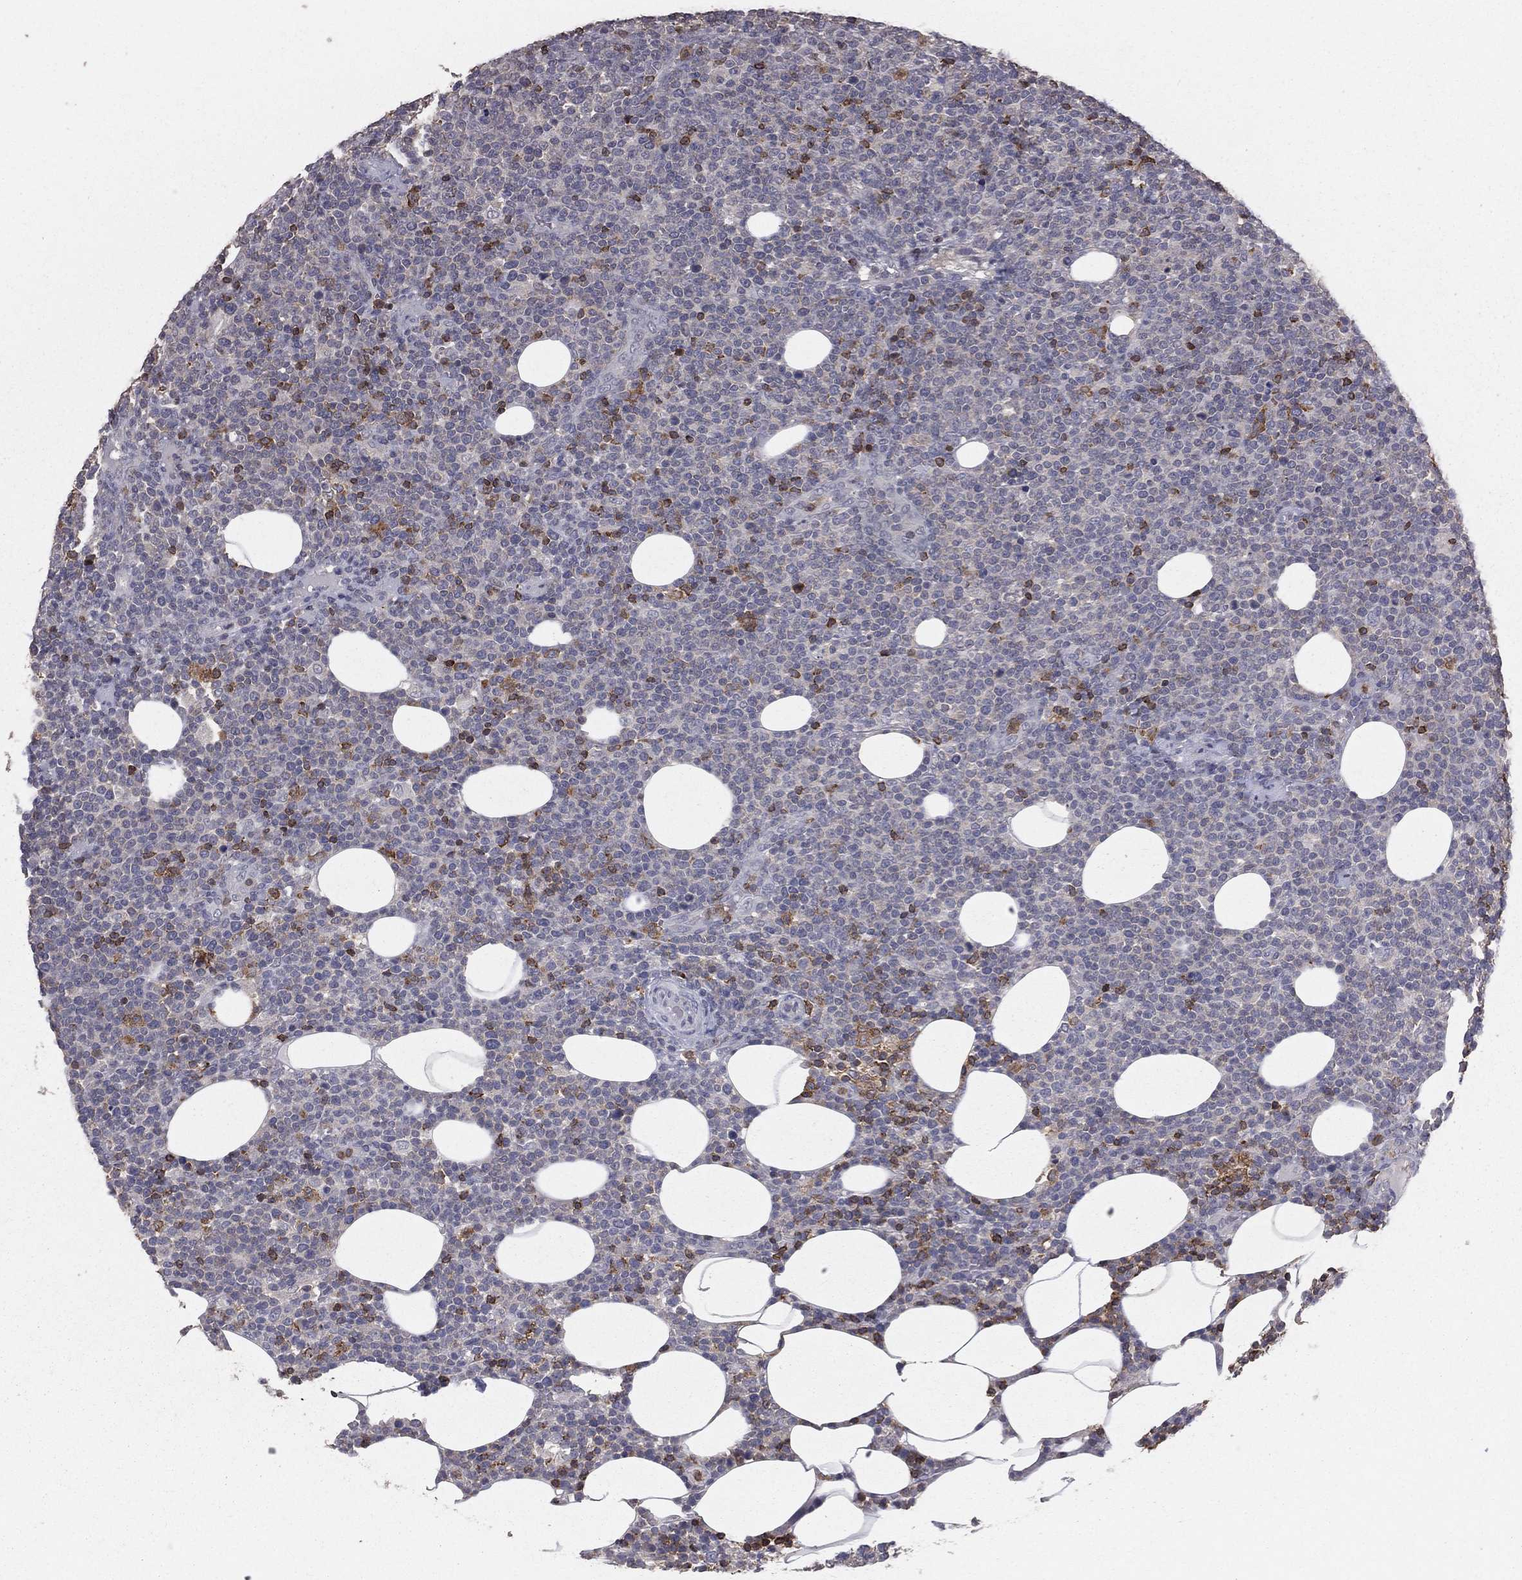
{"staining": {"intensity": "negative", "quantity": "none", "location": "none"}, "tissue": "lymphoma", "cell_type": "Tumor cells", "image_type": "cancer", "snomed": [{"axis": "morphology", "description": "Malignant lymphoma, non-Hodgkin's type, High grade"}, {"axis": "topography", "description": "Lymph node"}], "caption": "Tumor cells are negative for protein expression in human high-grade malignant lymphoma, non-Hodgkin's type.", "gene": "PSTPIP1", "patient": {"sex": "male", "age": 61}}